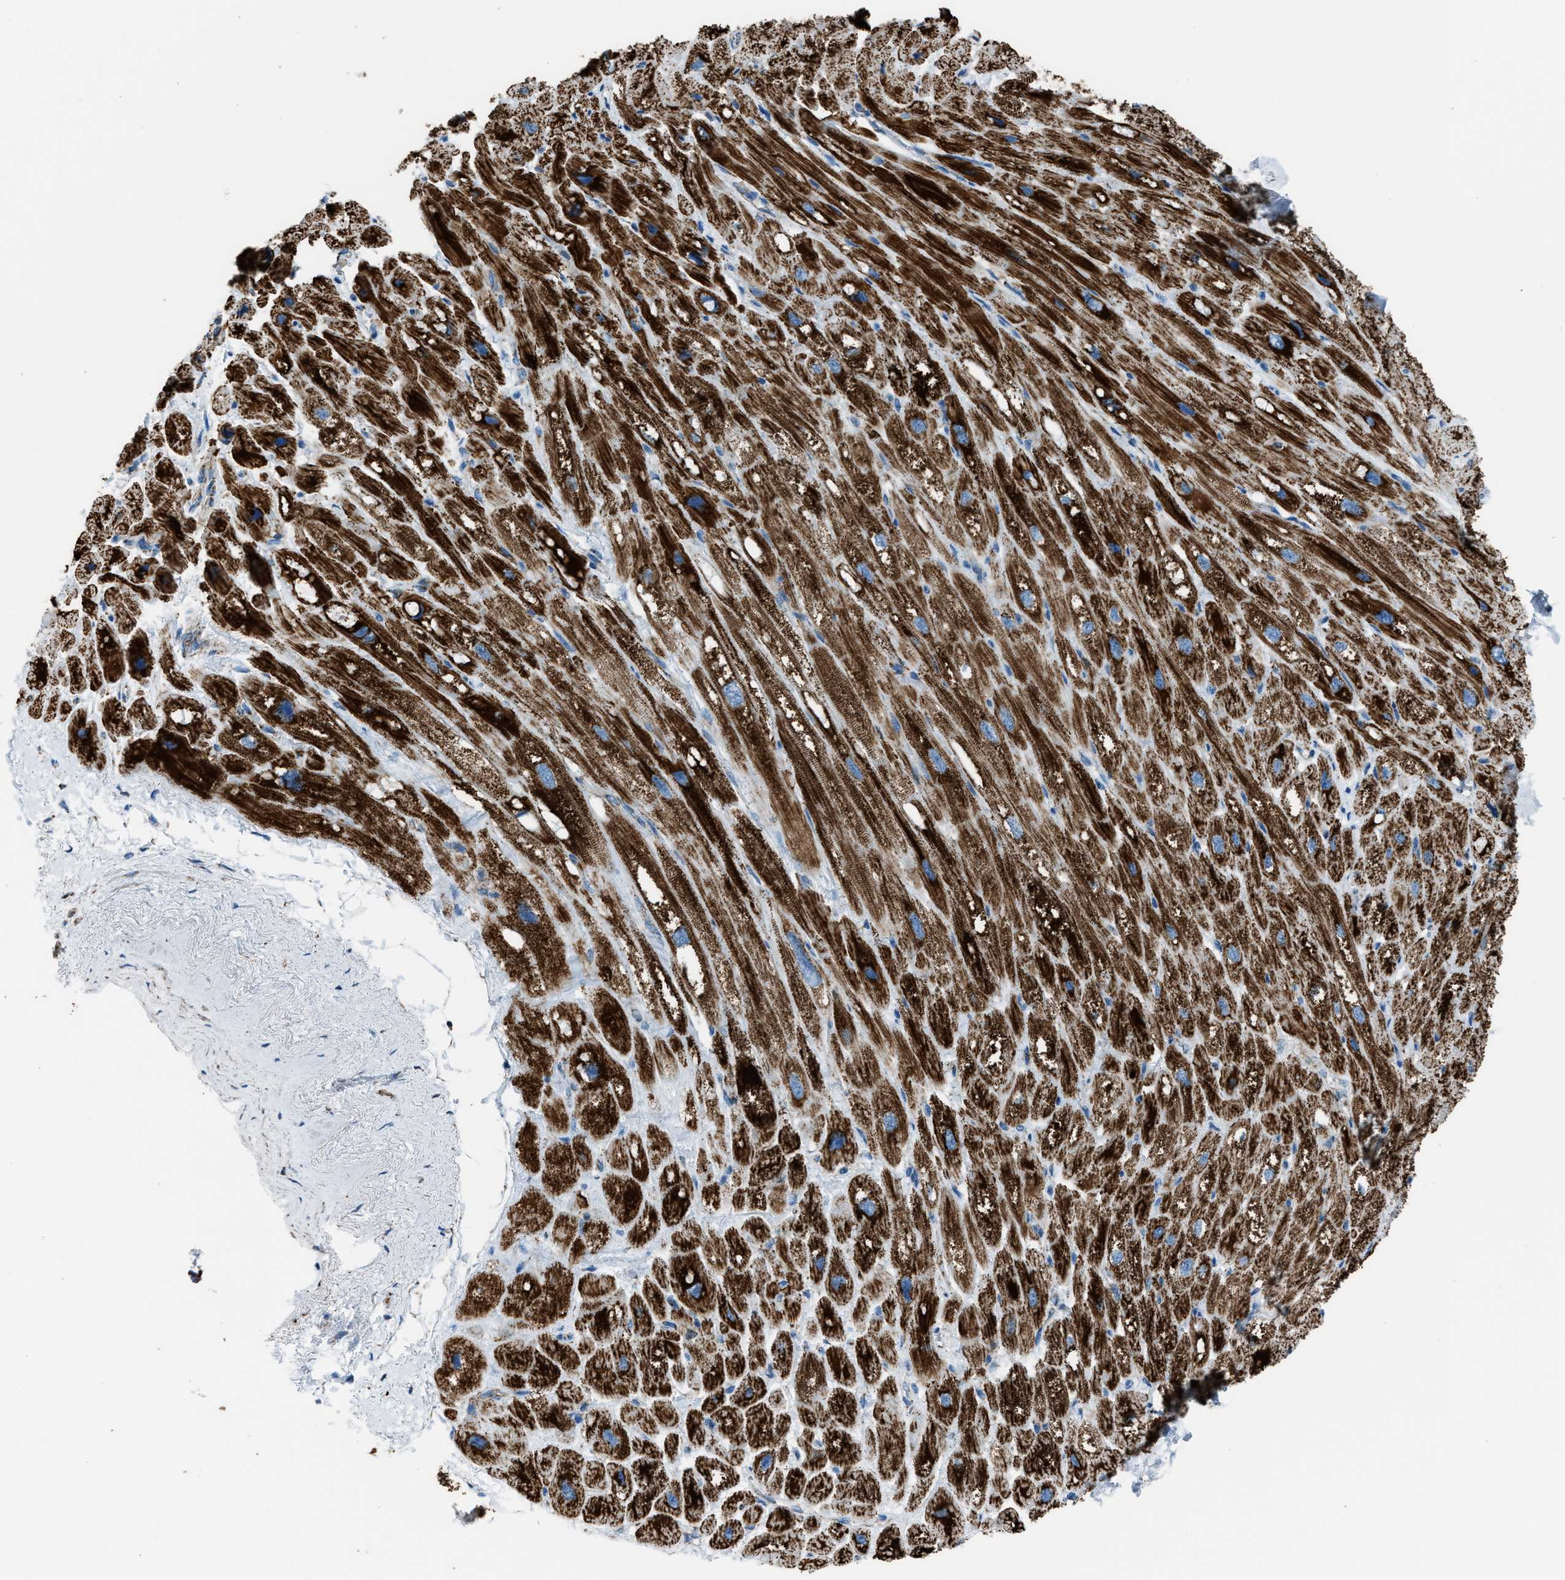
{"staining": {"intensity": "strong", "quantity": ">75%", "location": "cytoplasmic/membranous"}, "tissue": "heart muscle", "cell_type": "Cardiomyocytes", "image_type": "normal", "snomed": [{"axis": "morphology", "description": "Normal tissue, NOS"}, {"axis": "topography", "description": "Heart"}], "caption": "Immunohistochemistry histopathology image of normal heart muscle stained for a protein (brown), which shows high levels of strong cytoplasmic/membranous expression in about >75% of cardiomyocytes.", "gene": "MDH2", "patient": {"sex": "male", "age": 49}}